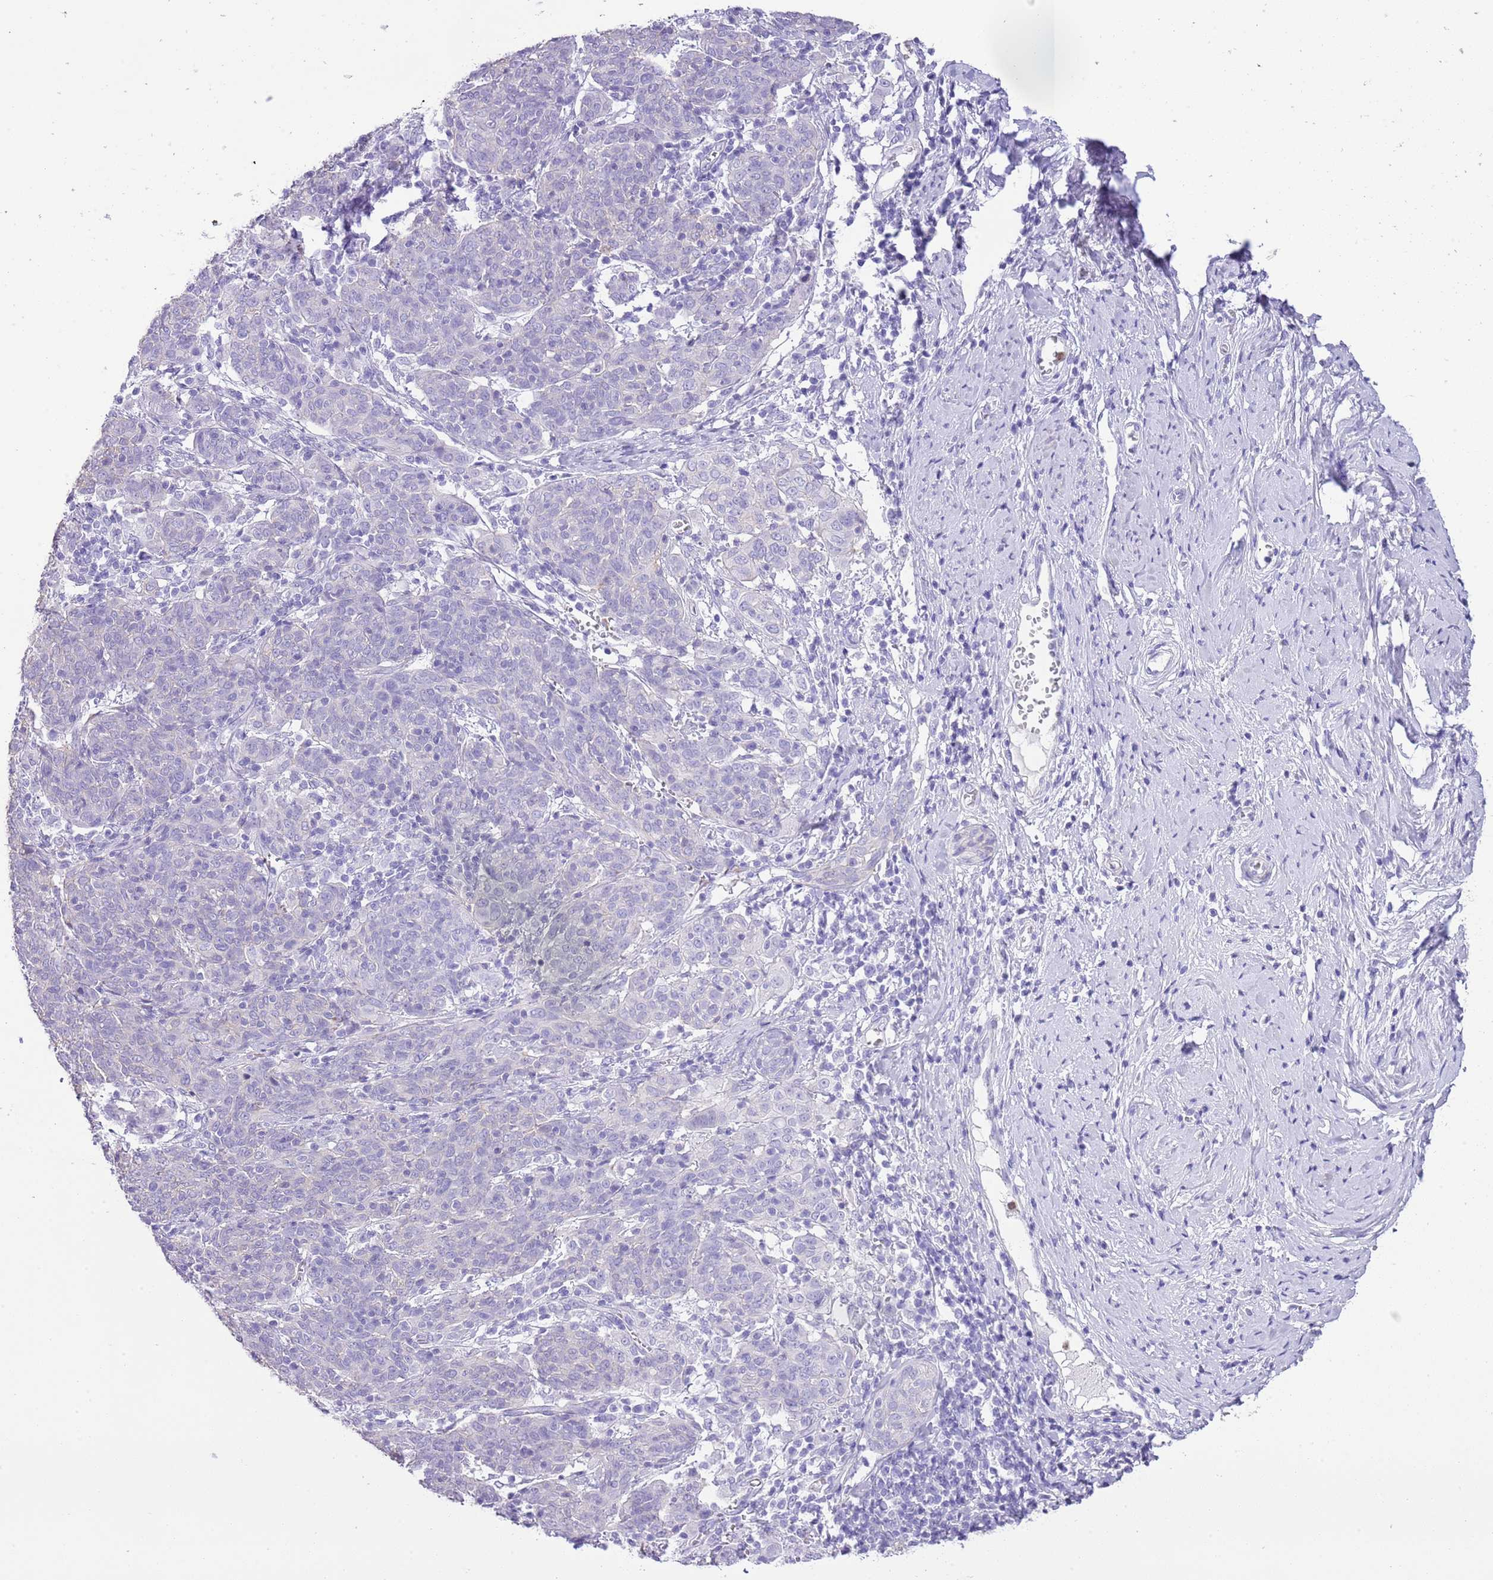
{"staining": {"intensity": "weak", "quantity": "<25%", "location": "cytoplasmic/membranous"}, "tissue": "cervical cancer", "cell_type": "Tumor cells", "image_type": "cancer", "snomed": [{"axis": "morphology", "description": "Squamous cell carcinoma, NOS"}, {"axis": "topography", "description": "Cervix"}], "caption": "This is an immunohistochemistry (IHC) micrograph of human cervical squamous cell carcinoma. There is no staining in tumor cells.", "gene": "OR2Z1", "patient": {"sex": "female", "age": 67}}